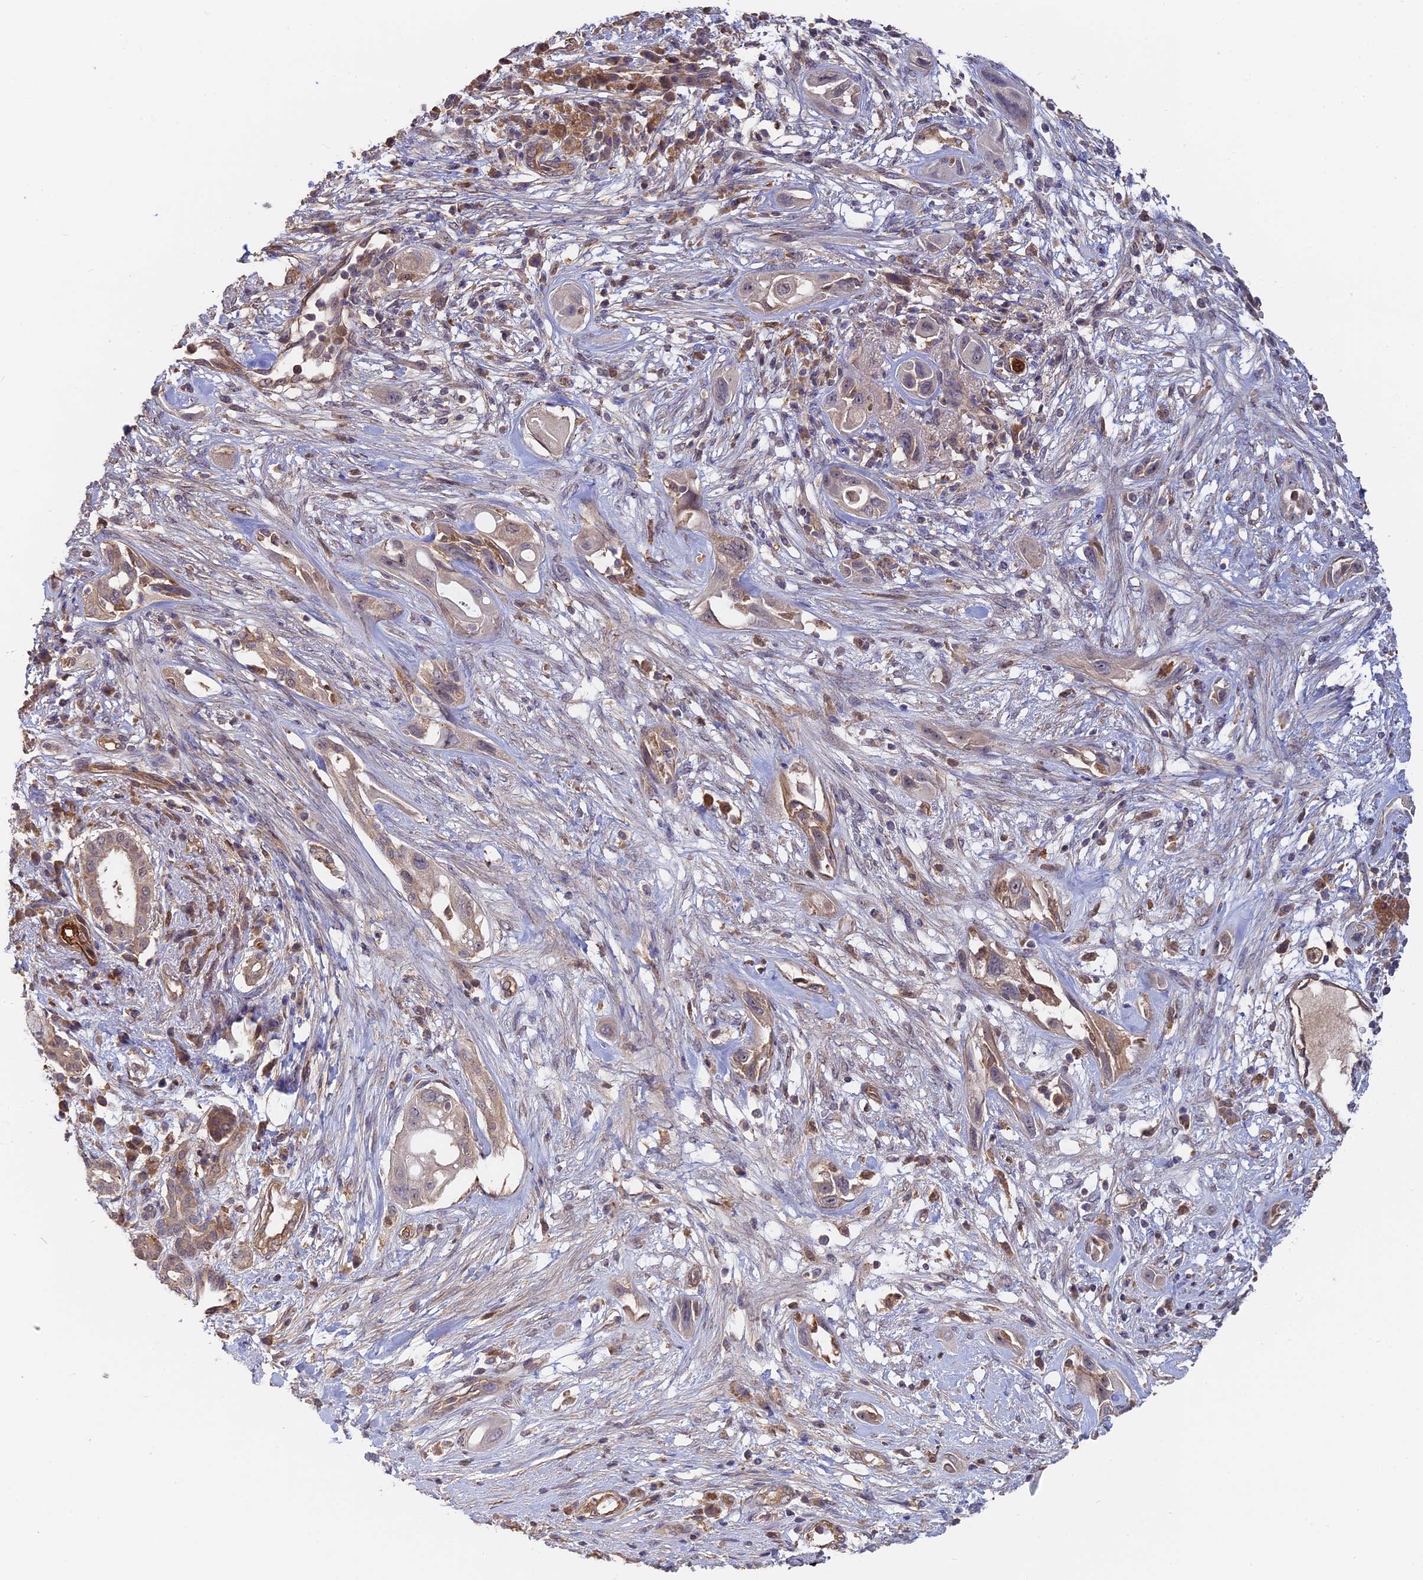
{"staining": {"intensity": "weak", "quantity": "<25%", "location": "cytoplasmic/membranous"}, "tissue": "pancreatic cancer", "cell_type": "Tumor cells", "image_type": "cancer", "snomed": [{"axis": "morphology", "description": "Adenocarcinoma, NOS"}, {"axis": "topography", "description": "Pancreas"}], "caption": "Immunohistochemistry (IHC) photomicrograph of neoplastic tissue: pancreatic cancer (adenocarcinoma) stained with DAB exhibits no significant protein staining in tumor cells. (DAB immunohistochemistry (IHC), high magnification).", "gene": "SAC3D1", "patient": {"sex": "male", "age": 68}}